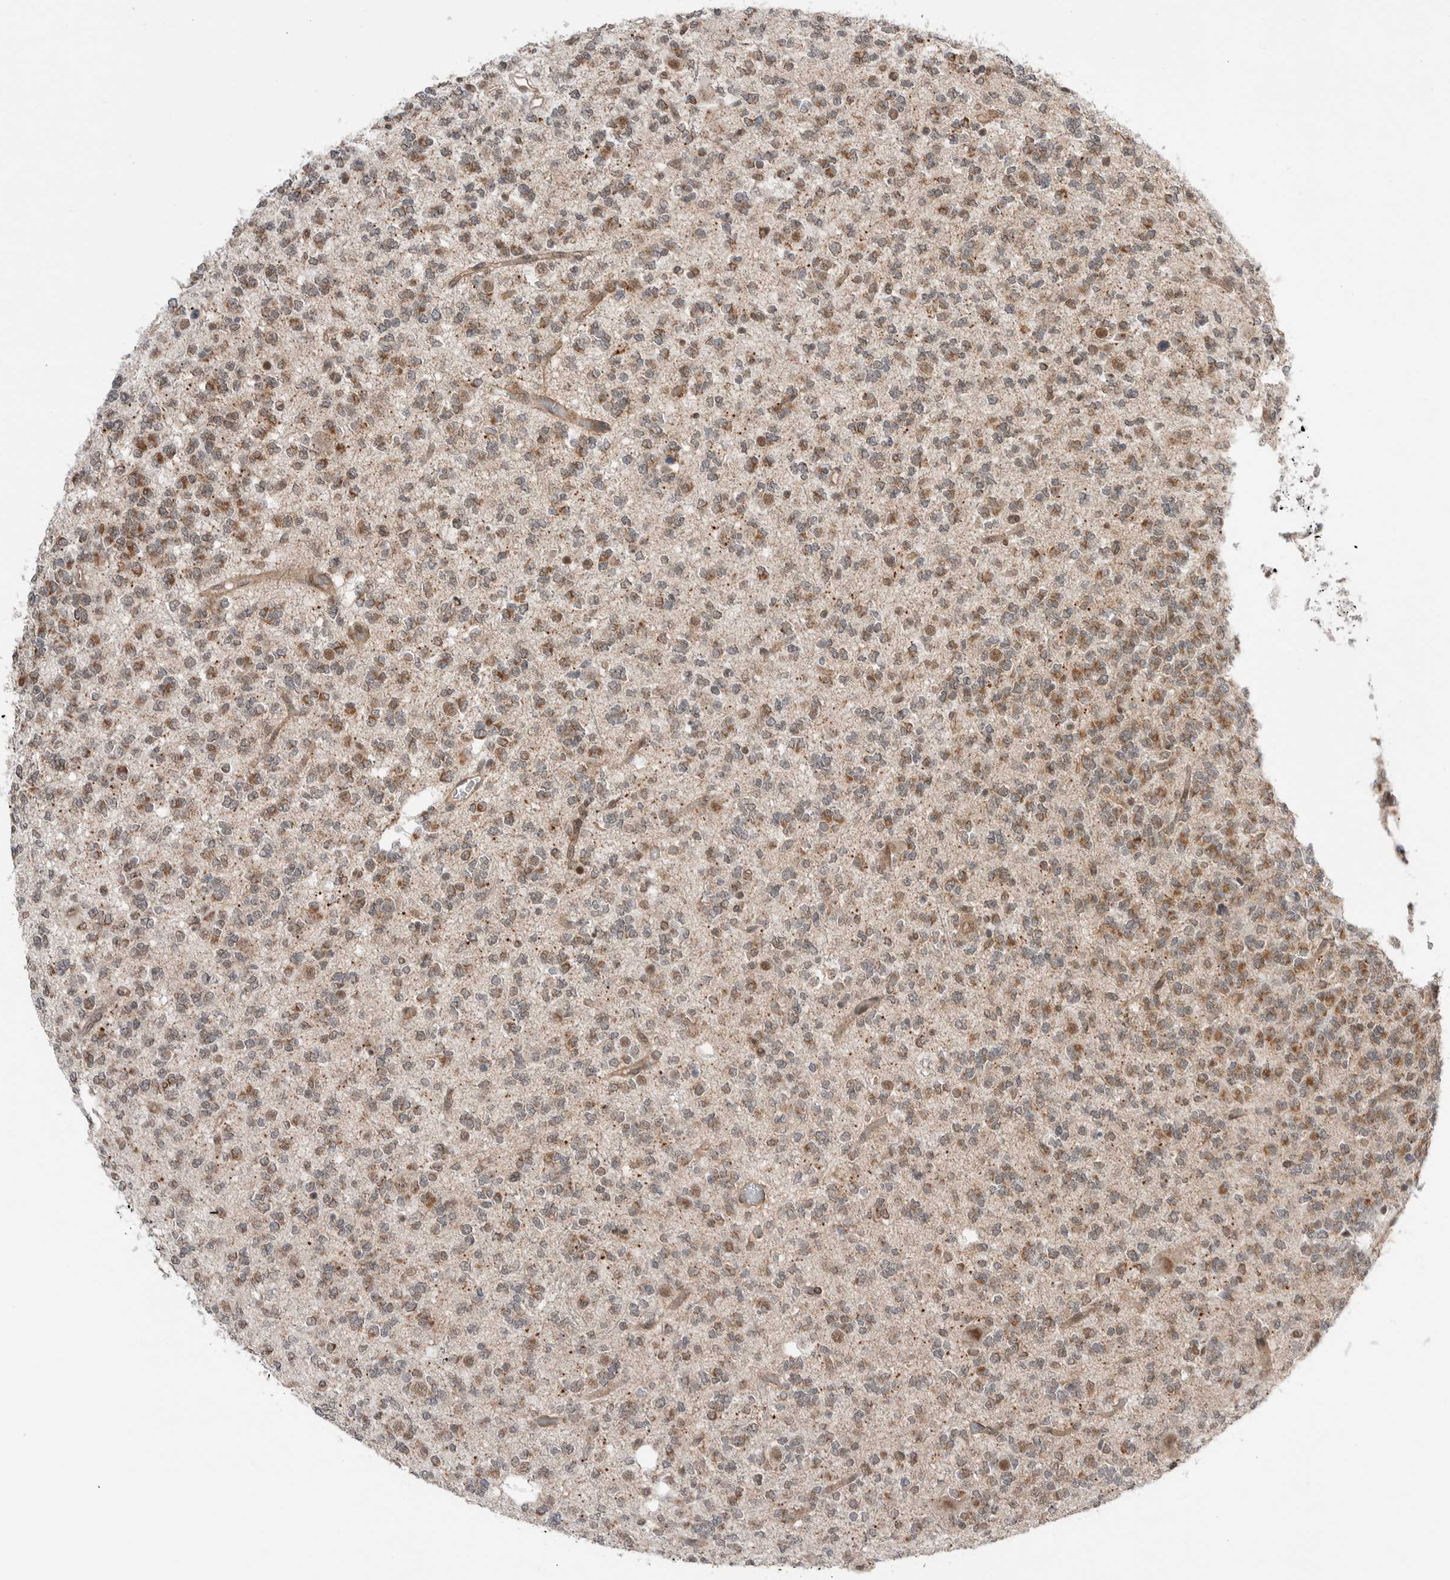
{"staining": {"intensity": "moderate", "quantity": ">75%", "location": "cytoplasmic/membranous,nuclear"}, "tissue": "glioma", "cell_type": "Tumor cells", "image_type": "cancer", "snomed": [{"axis": "morphology", "description": "Glioma, malignant, Low grade"}, {"axis": "topography", "description": "Brain"}], "caption": "A brown stain highlights moderate cytoplasmic/membranous and nuclear expression of a protein in human malignant low-grade glioma tumor cells.", "gene": "NTAQ1", "patient": {"sex": "male", "age": 38}}